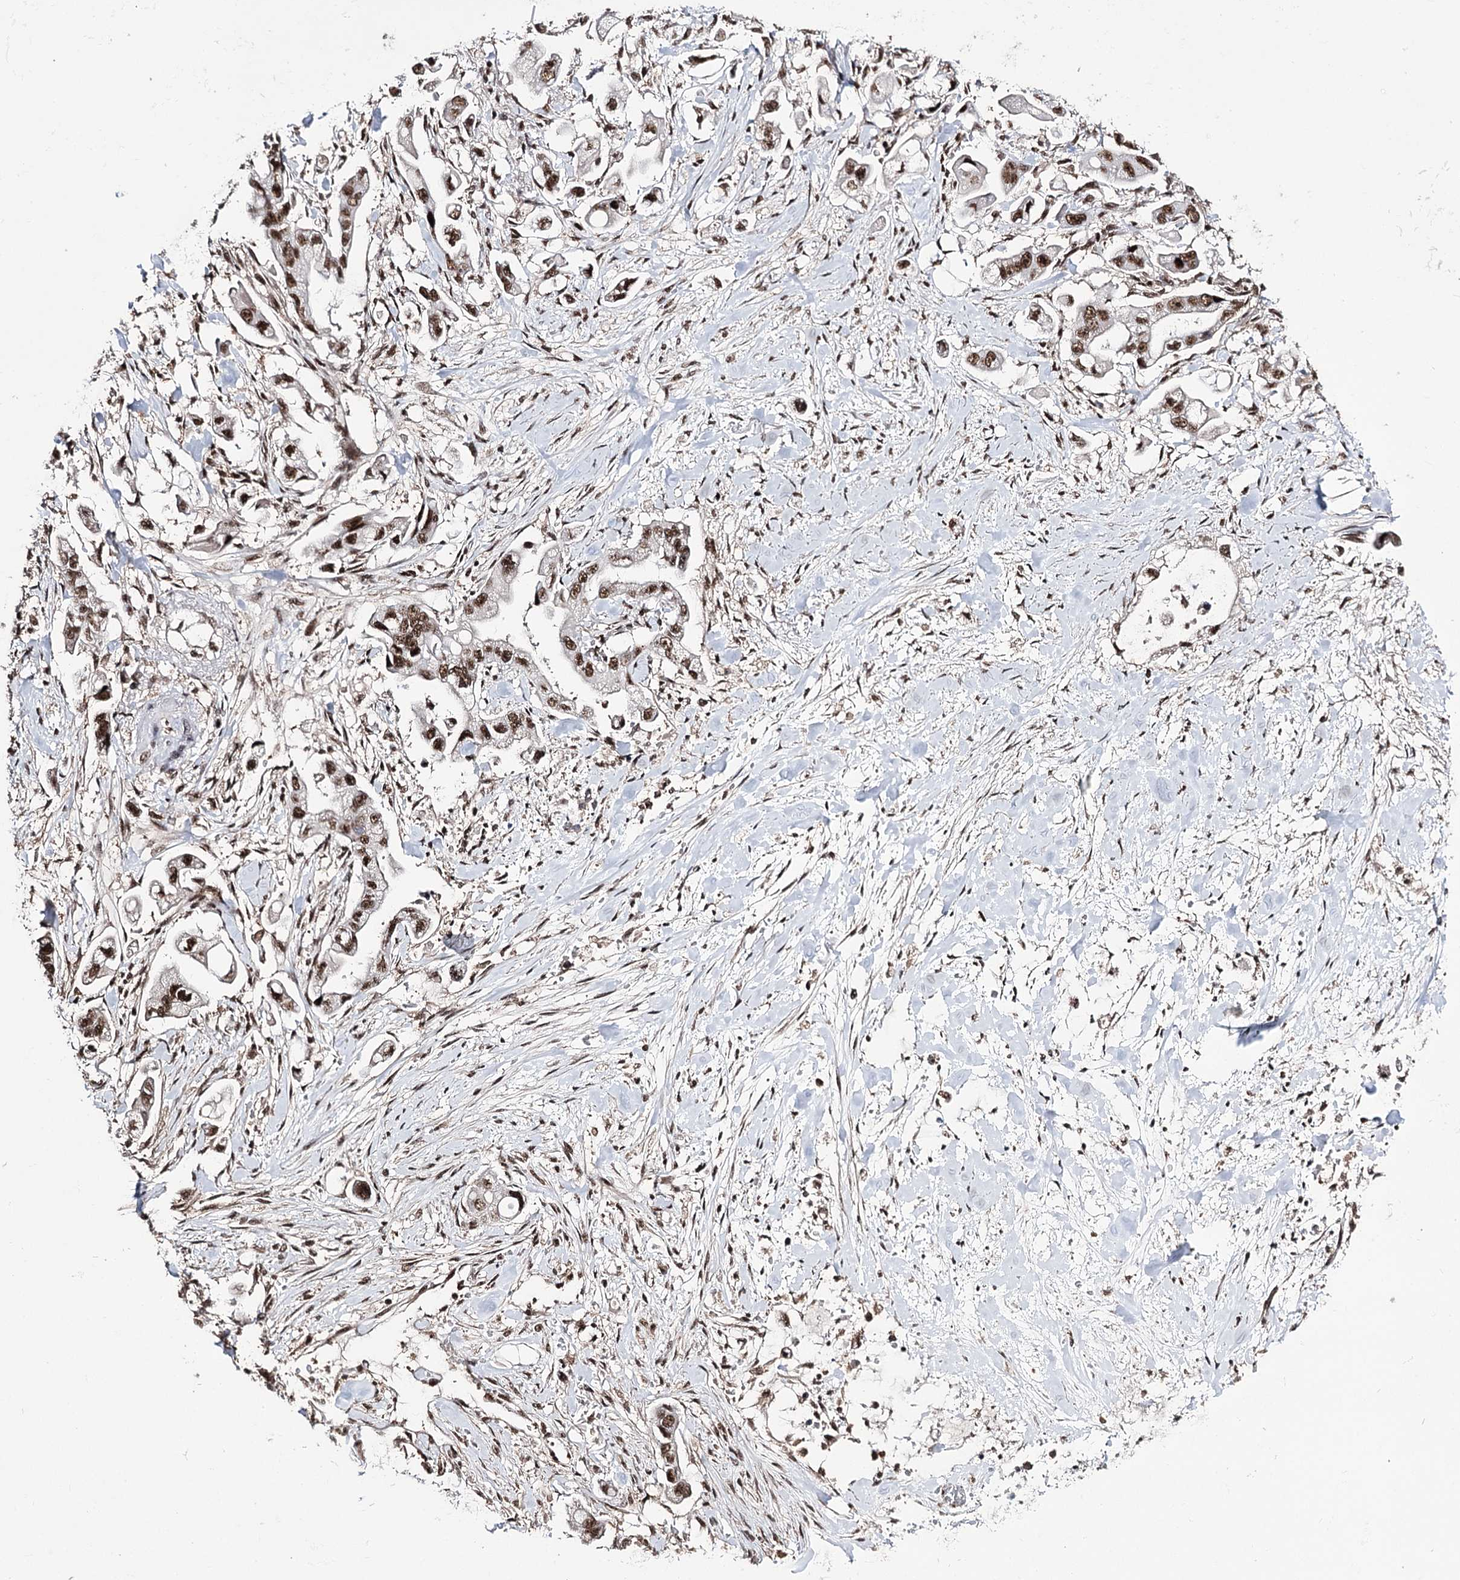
{"staining": {"intensity": "strong", "quantity": ">75%", "location": "nuclear"}, "tissue": "stomach cancer", "cell_type": "Tumor cells", "image_type": "cancer", "snomed": [{"axis": "morphology", "description": "Adenocarcinoma, NOS"}, {"axis": "topography", "description": "Stomach"}], "caption": "An immunohistochemistry histopathology image of tumor tissue is shown. Protein staining in brown shows strong nuclear positivity in stomach cancer within tumor cells.", "gene": "PRPF40A", "patient": {"sex": "male", "age": 62}}